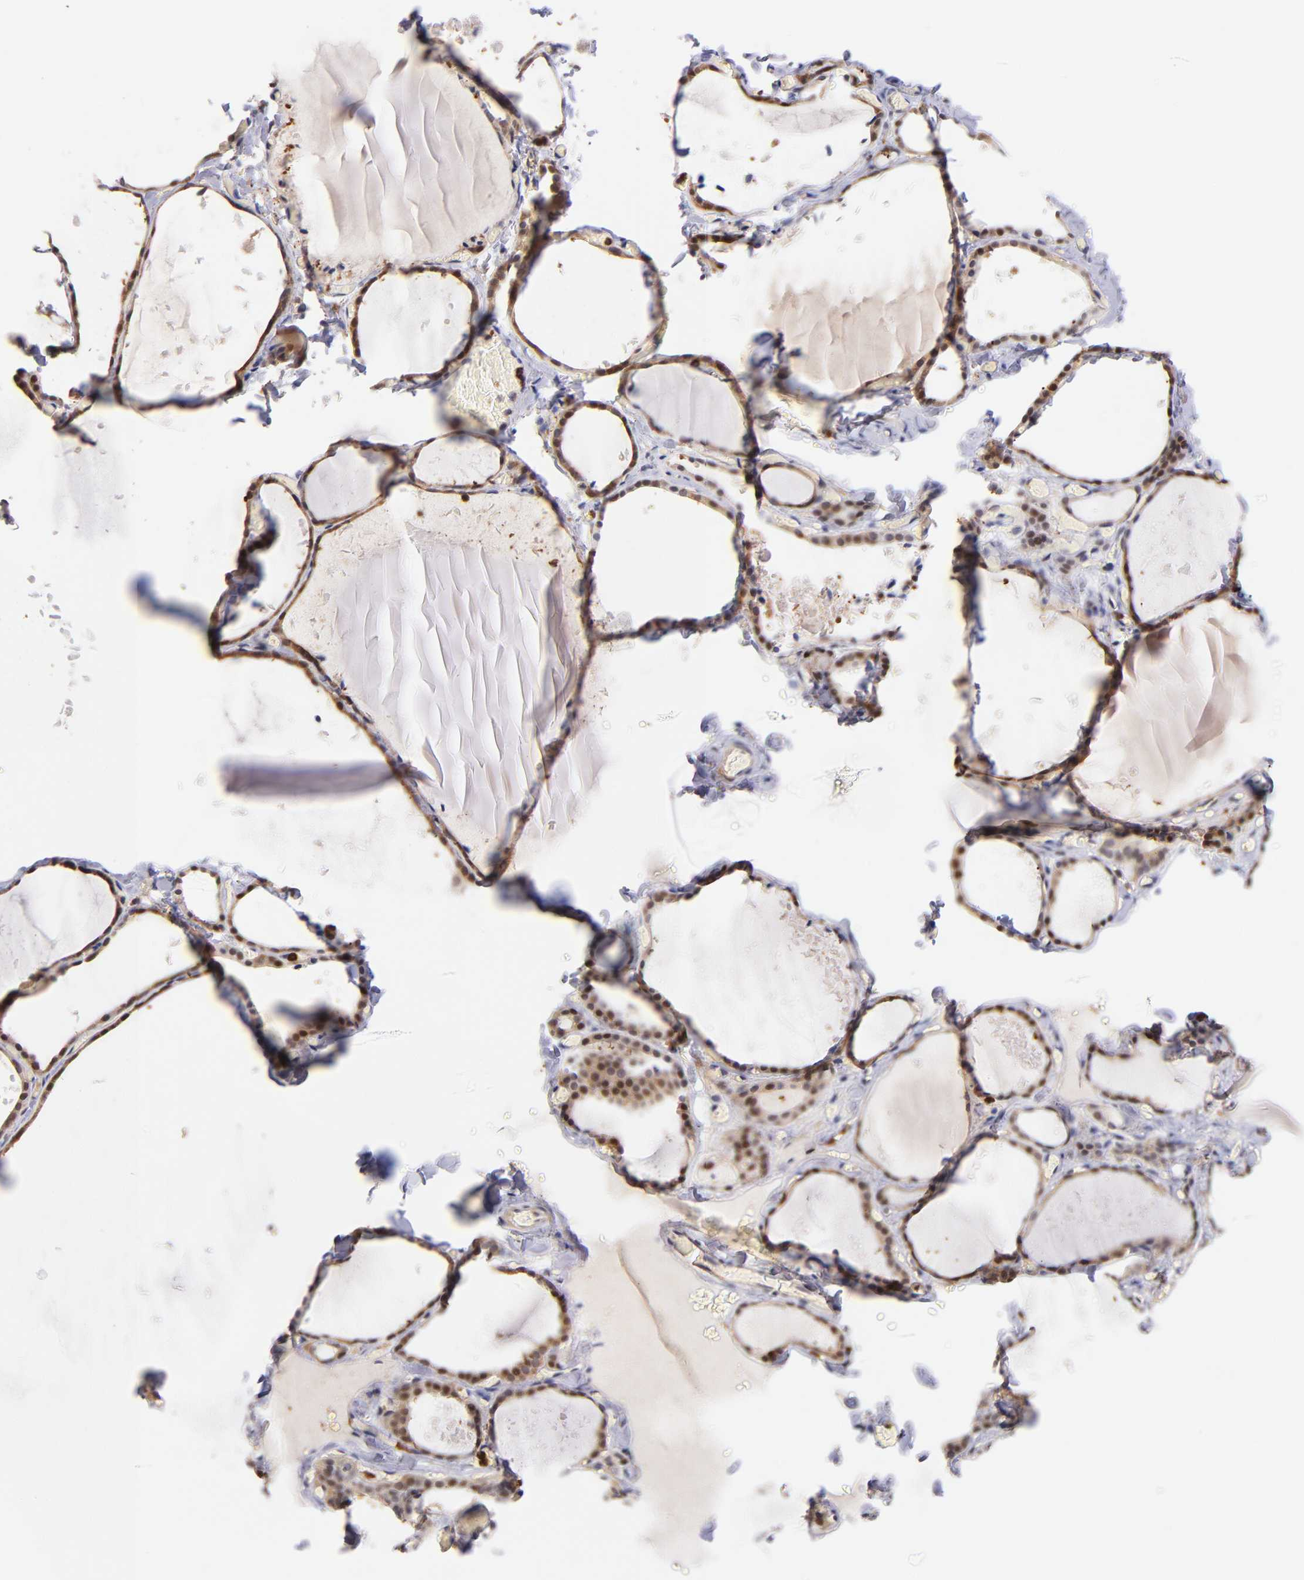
{"staining": {"intensity": "moderate", "quantity": ">75%", "location": "cytoplasmic/membranous,nuclear"}, "tissue": "thyroid gland", "cell_type": "Glandular cells", "image_type": "normal", "snomed": [{"axis": "morphology", "description": "Normal tissue, NOS"}, {"axis": "topography", "description": "Thyroid gland"}], "caption": "Protein staining of unremarkable thyroid gland displays moderate cytoplasmic/membranous,nuclear expression in about >75% of glandular cells. (Stains: DAB (3,3'-diaminobenzidine) in brown, nuclei in blue, Microscopy: brightfield microscopy at high magnification).", "gene": "YWHAB", "patient": {"sex": "female", "age": 22}}